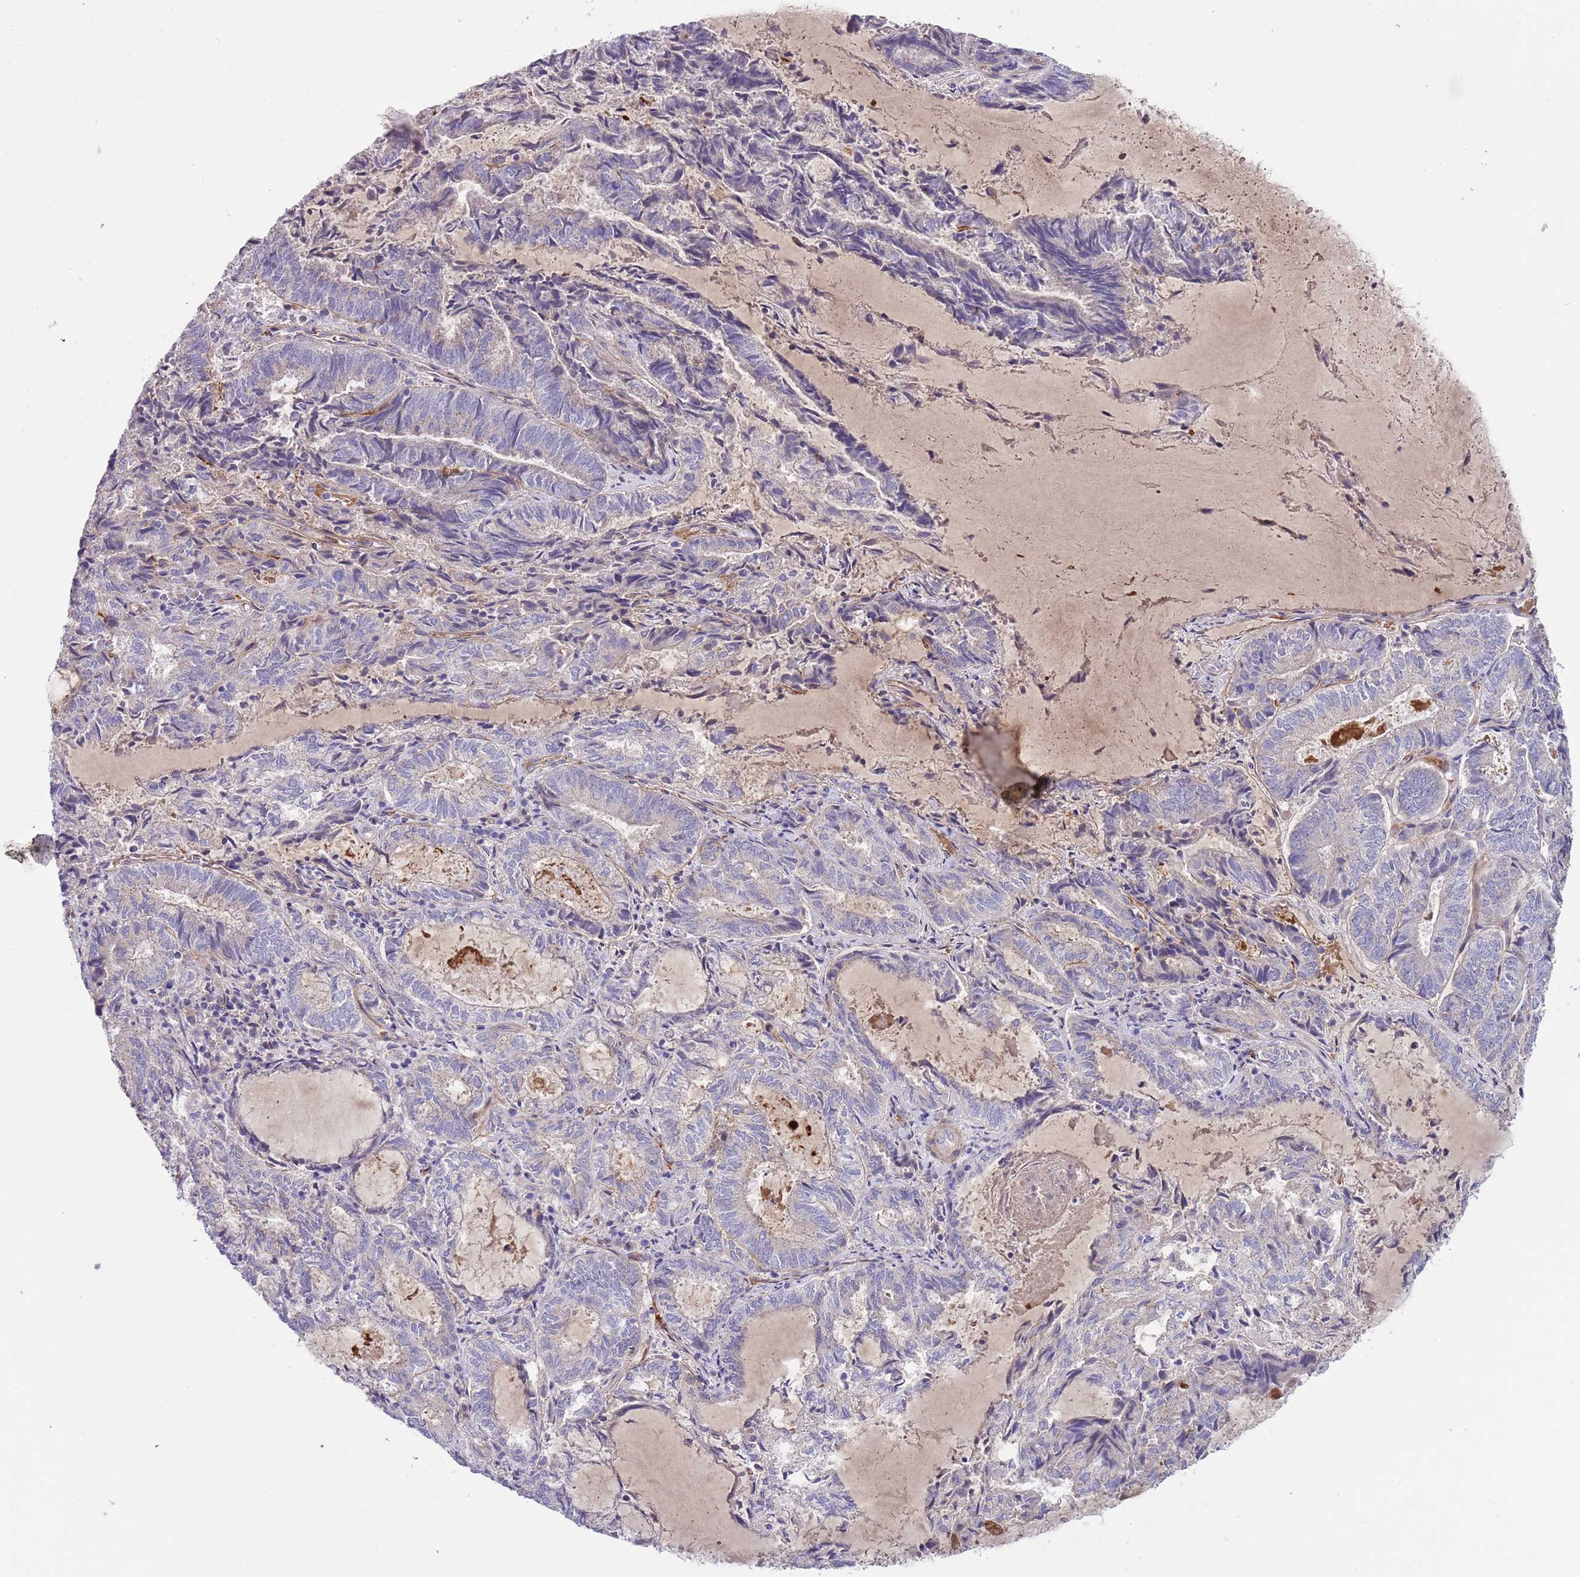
{"staining": {"intensity": "negative", "quantity": "none", "location": "none"}, "tissue": "endometrial cancer", "cell_type": "Tumor cells", "image_type": "cancer", "snomed": [{"axis": "morphology", "description": "Adenocarcinoma, NOS"}, {"axis": "topography", "description": "Endometrium"}], "caption": "Endometrial cancer stained for a protein using immunohistochemistry reveals no expression tumor cells.", "gene": "TINAGL1", "patient": {"sex": "female", "age": 80}}